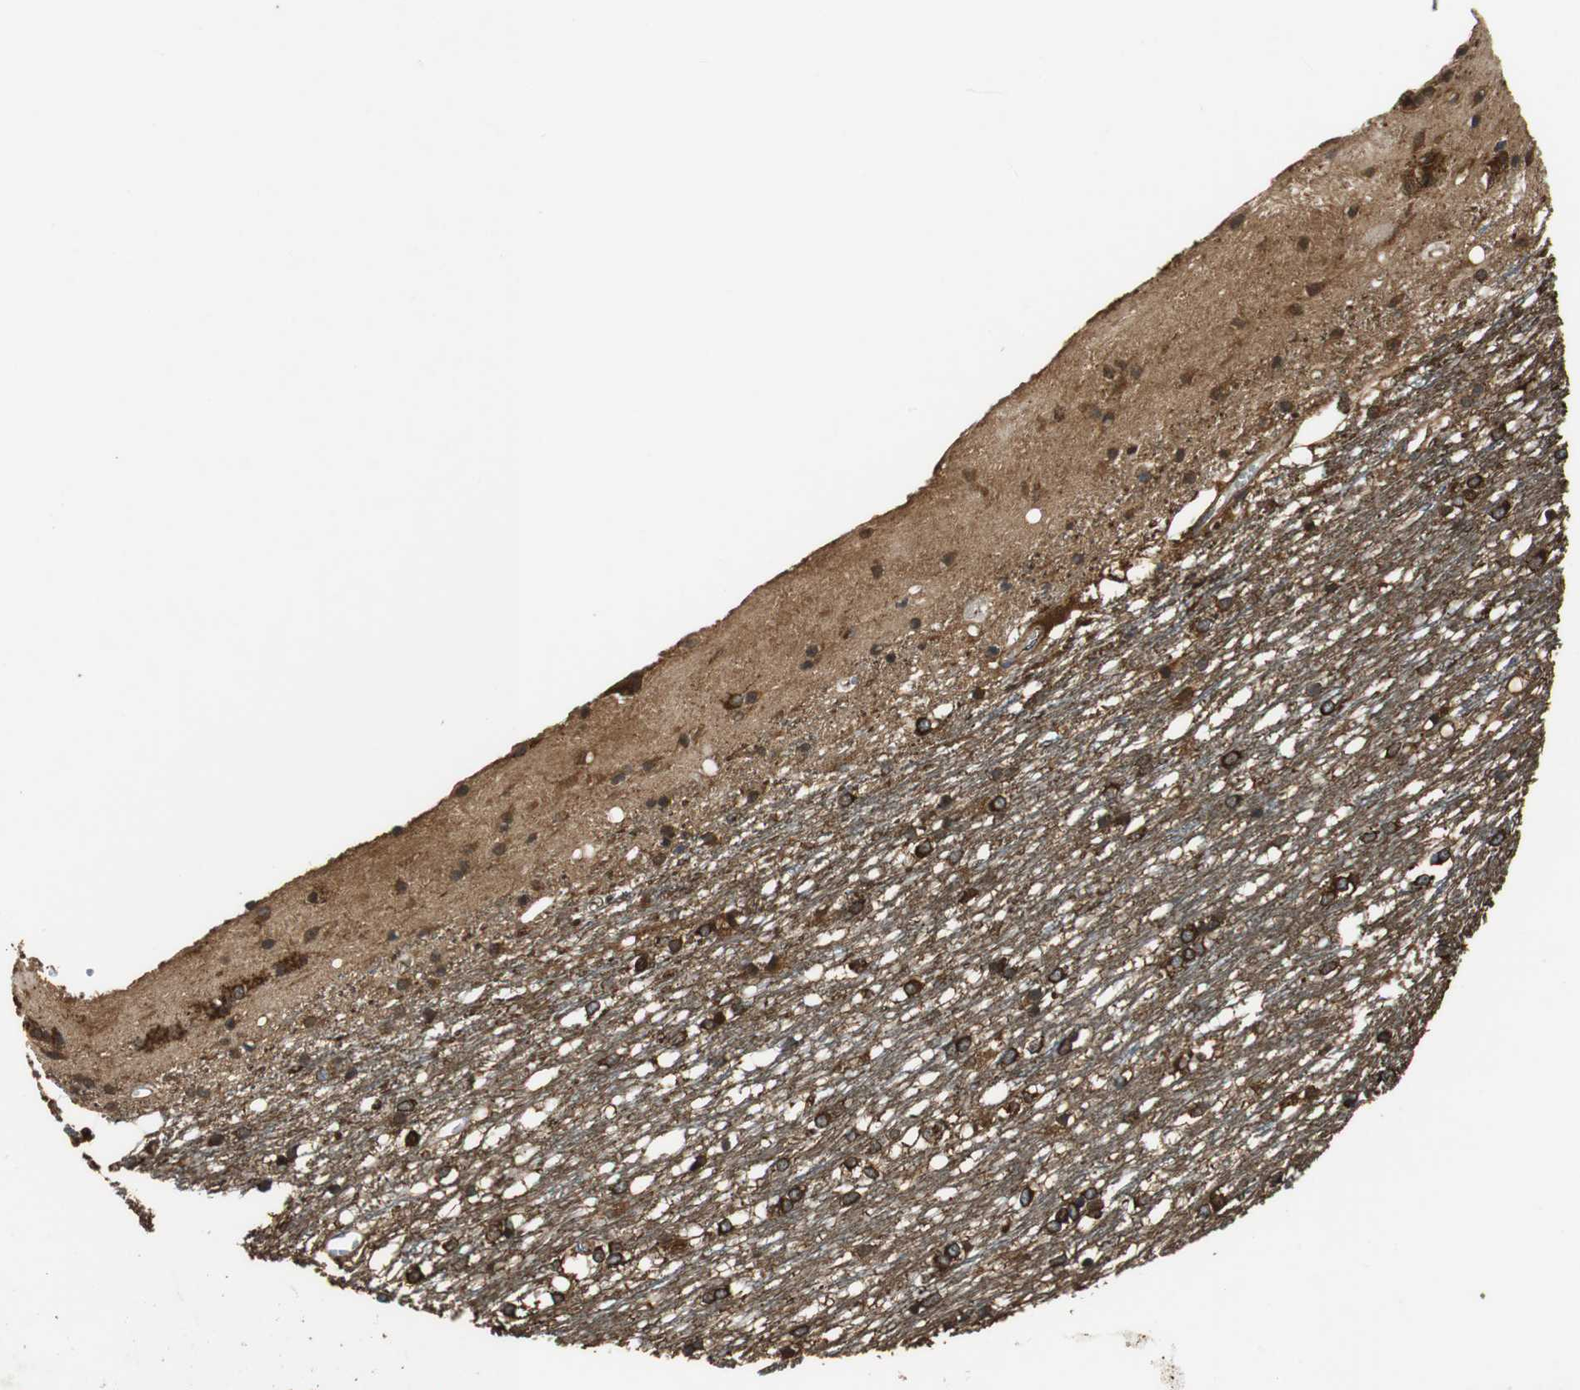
{"staining": {"intensity": "strong", "quantity": ">75%", "location": "cytoplasmic/membranous,nuclear"}, "tissue": "caudate", "cell_type": "Glial cells", "image_type": "normal", "snomed": [{"axis": "morphology", "description": "Normal tissue, NOS"}, {"axis": "topography", "description": "Lateral ventricle wall"}], "caption": "Immunohistochemical staining of unremarkable caudate demonstrates high levels of strong cytoplasmic/membranous,nuclear staining in approximately >75% of glial cells.", "gene": "GSTK1", "patient": {"sex": "female", "age": 19}}